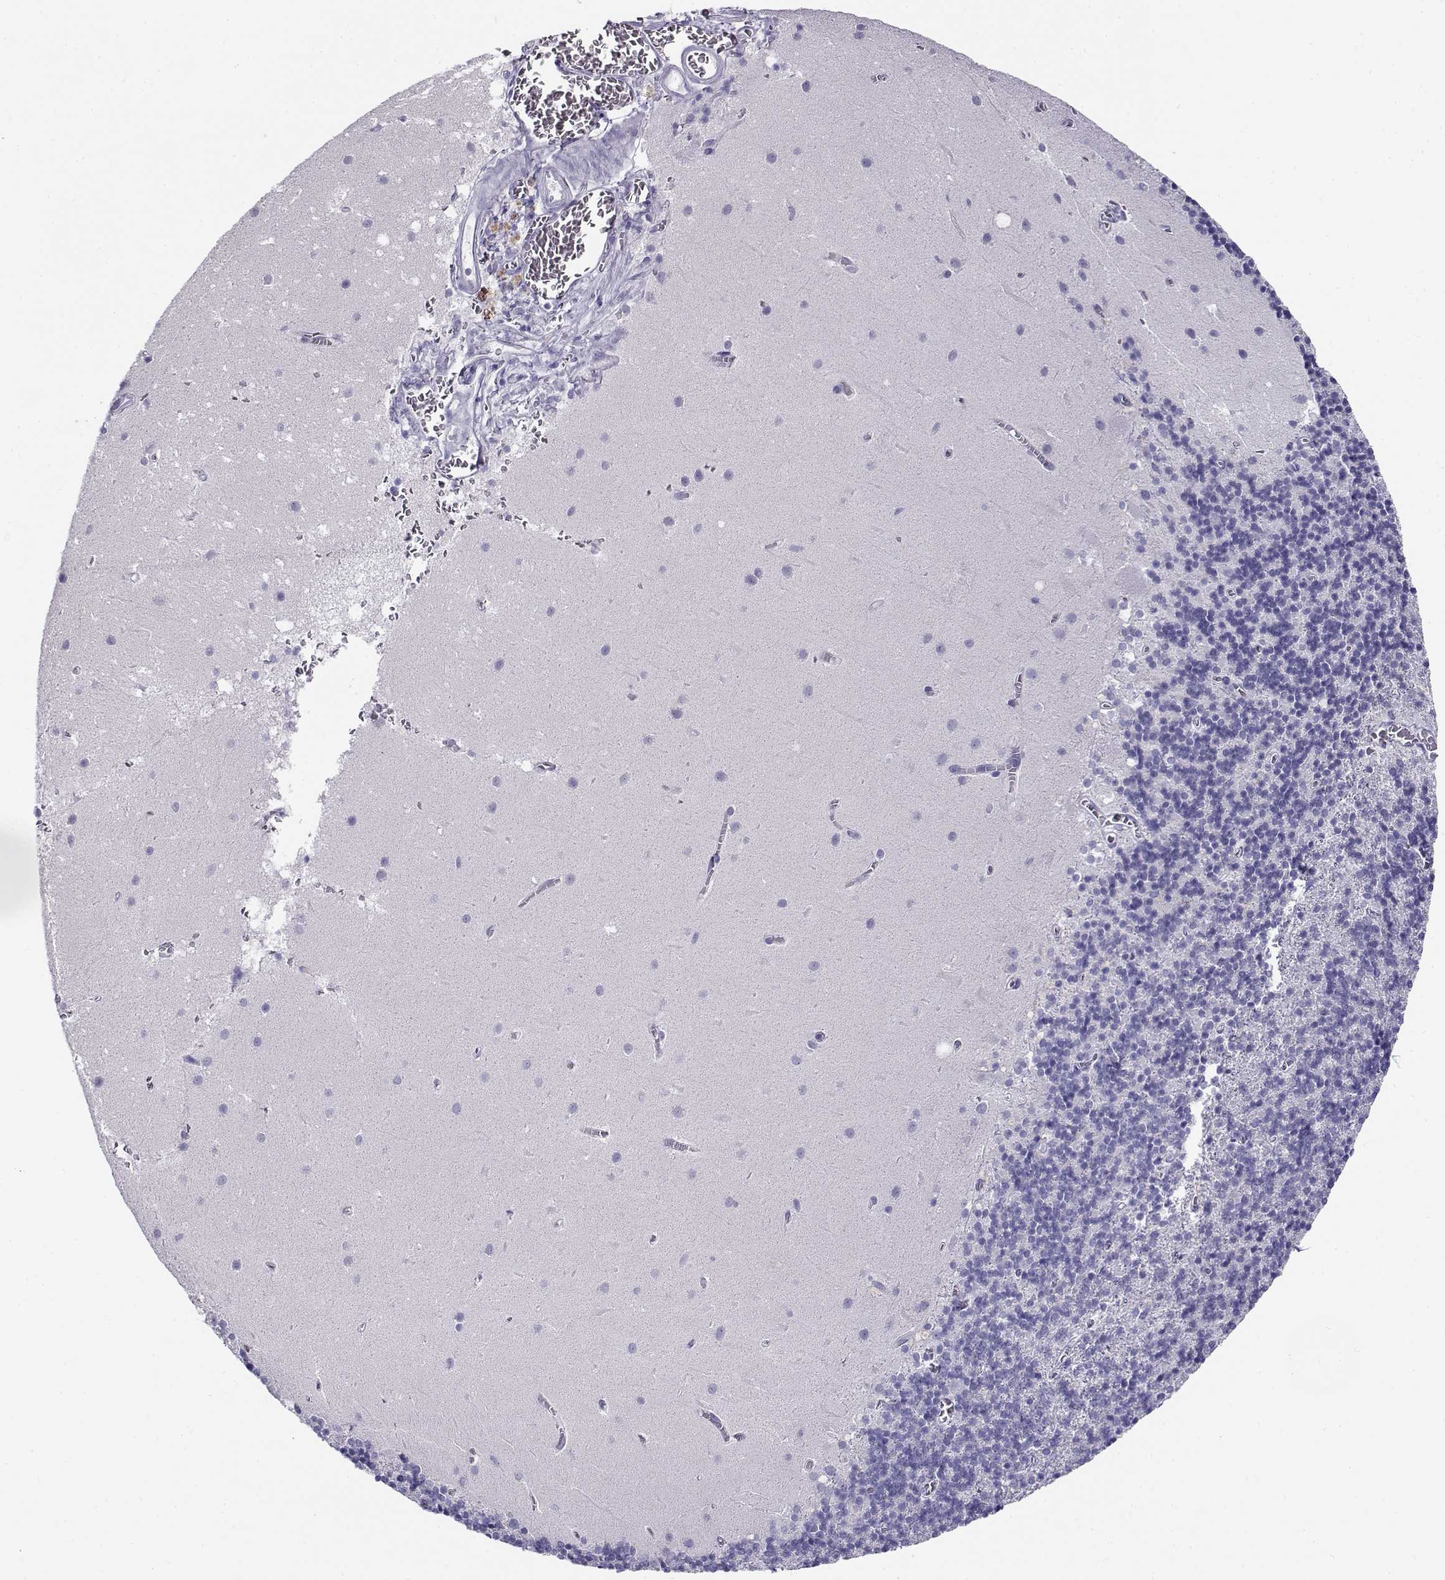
{"staining": {"intensity": "negative", "quantity": "none", "location": "none"}, "tissue": "cerebellum", "cell_type": "Cells in granular layer", "image_type": "normal", "snomed": [{"axis": "morphology", "description": "Normal tissue, NOS"}, {"axis": "topography", "description": "Cerebellum"}], "caption": "Immunohistochemical staining of normal cerebellum exhibits no significant expression in cells in granular layer. (Brightfield microscopy of DAB immunohistochemistry (IHC) at high magnification).", "gene": "CABS1", "patient": {"sex": "male", "age": 70}}